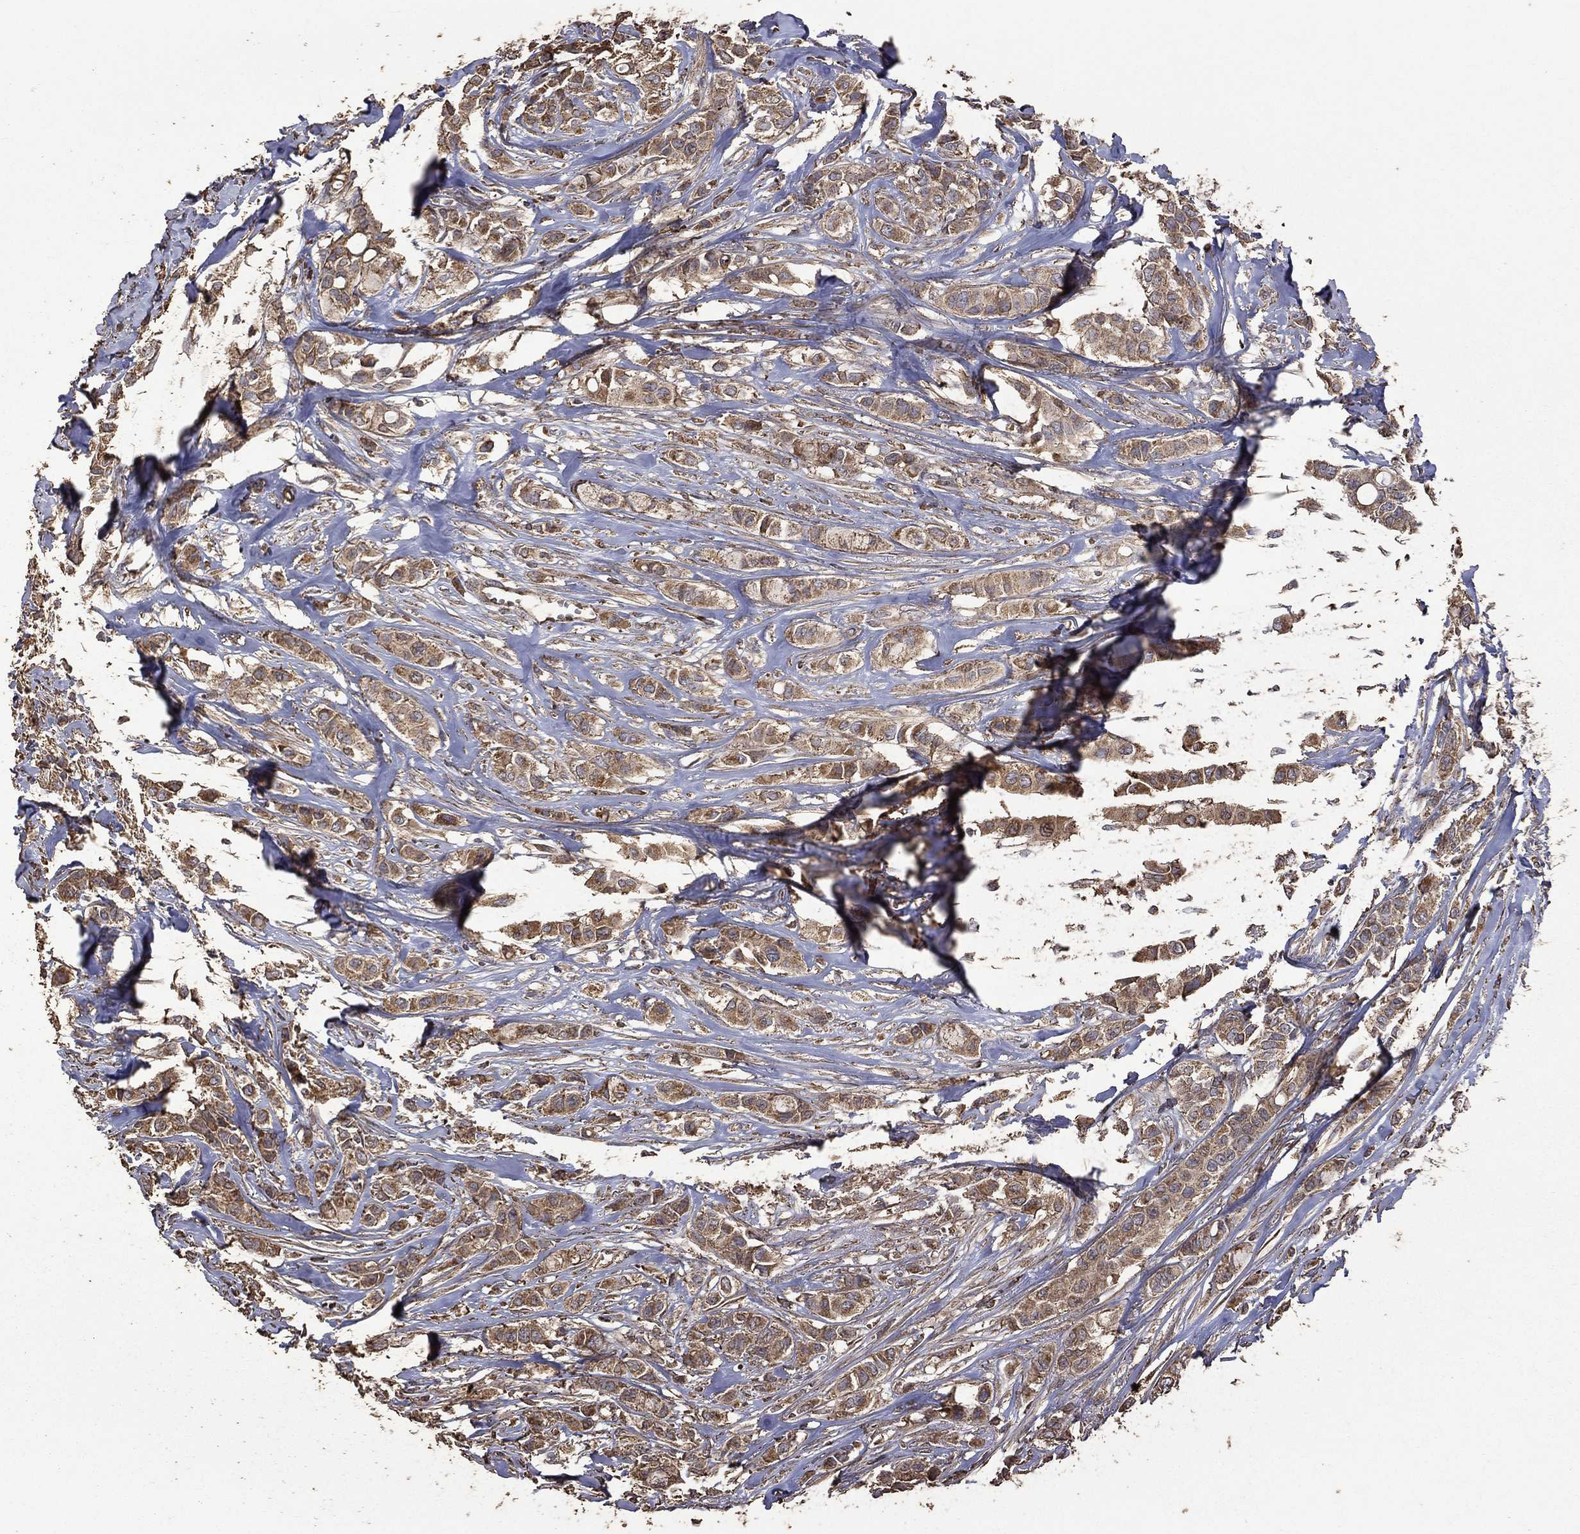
{"staining": {"intensity": "moderate", "quantity": ">75%", "location": "cytoplasmic/membranous"}, "tissue": "breast cancer", "cell_type": "Tumor cells", "image_type": "cancer", "snomed": [{"axis": "morphology", "description": "Duct carcinoma"}, {"axis": "topography", "description": "Breast"}], "caption": "Moderate cytoplasmic/membranous protein staining is present in approximately >75% of tumor cells in breast cancer (intraductal carcinoma).", "gene": "METTL27", "patient": {"sex": "female", "age": 85}}